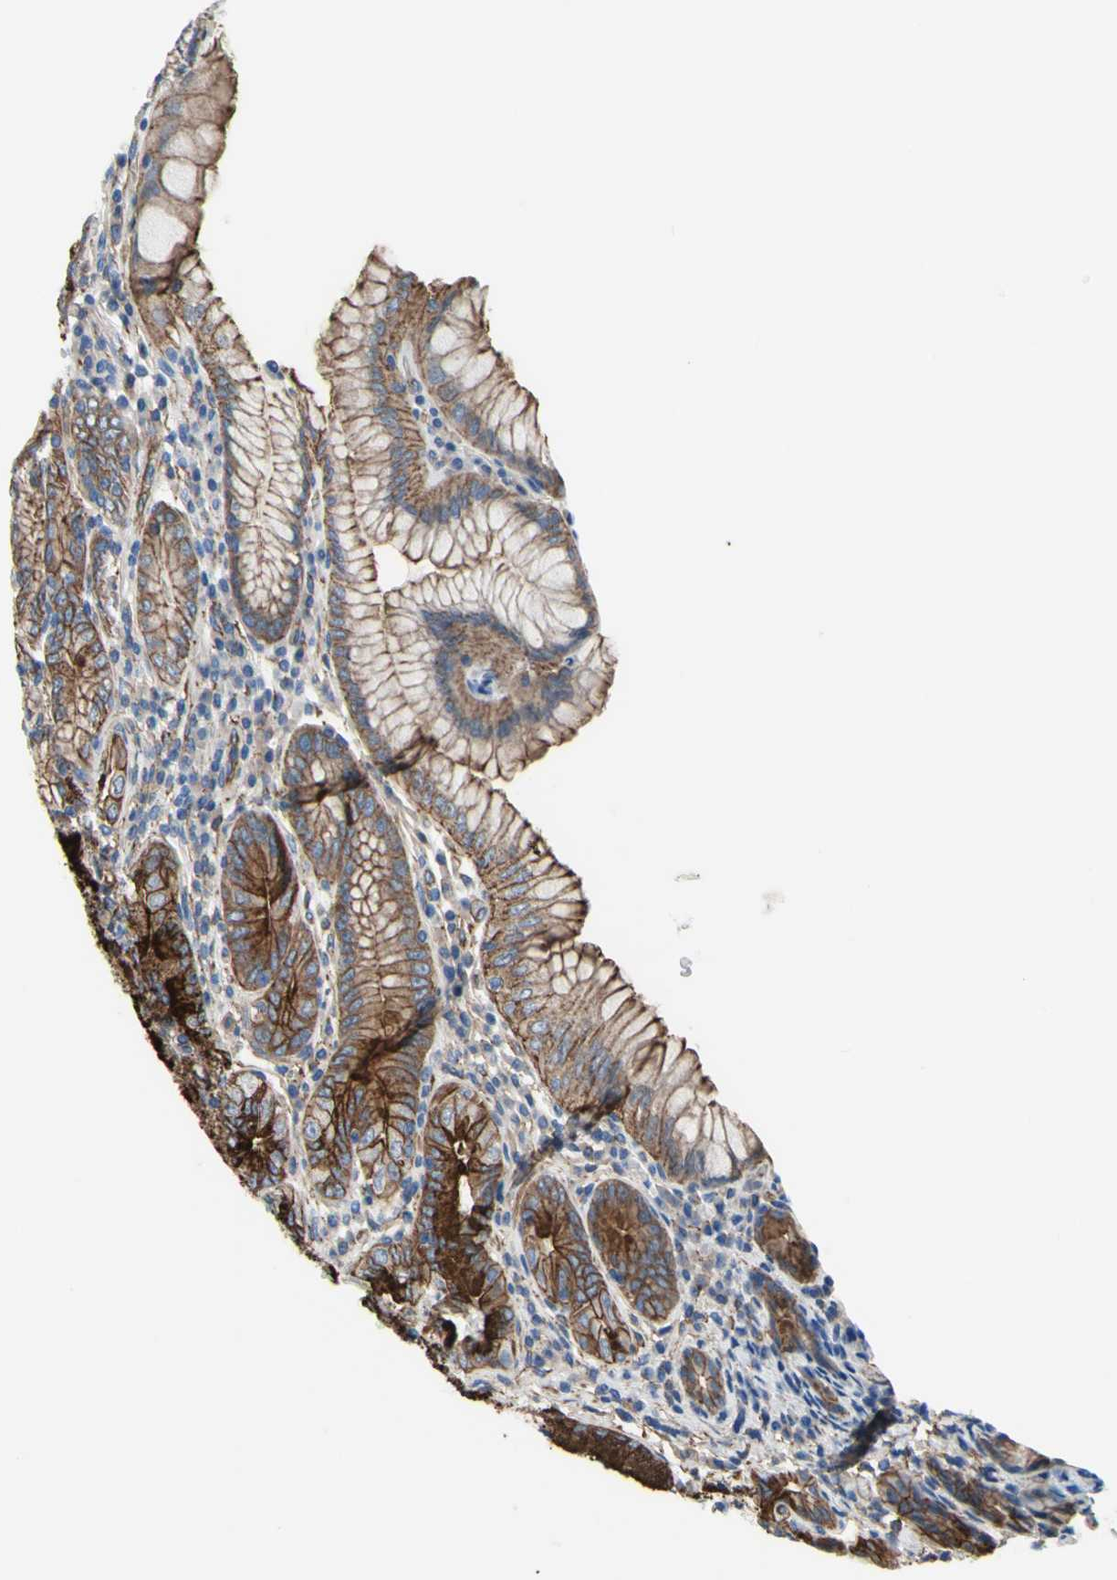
{"staining": {"intensity": "strong", "quantity": ">75%", "location": "cytoplasmic/membranous"}, "tissue": "stomach", "cell_type": "Glandular cells", "image_type": "normal", "snomed": [{"axis": "morphology", "description": "Normal tissue, NOS"}, {"axis": "topography", "description": "Stomach, lower"}], "caption": "This histopathology image exhibits immunohistochemistry (IHC) staining of benign human stomach, with high strong cytoplasmic/membranous staining in about >75% of glandular cells.", "gene": "TPBG", "patient": {"sex": "female", "age": 76}}